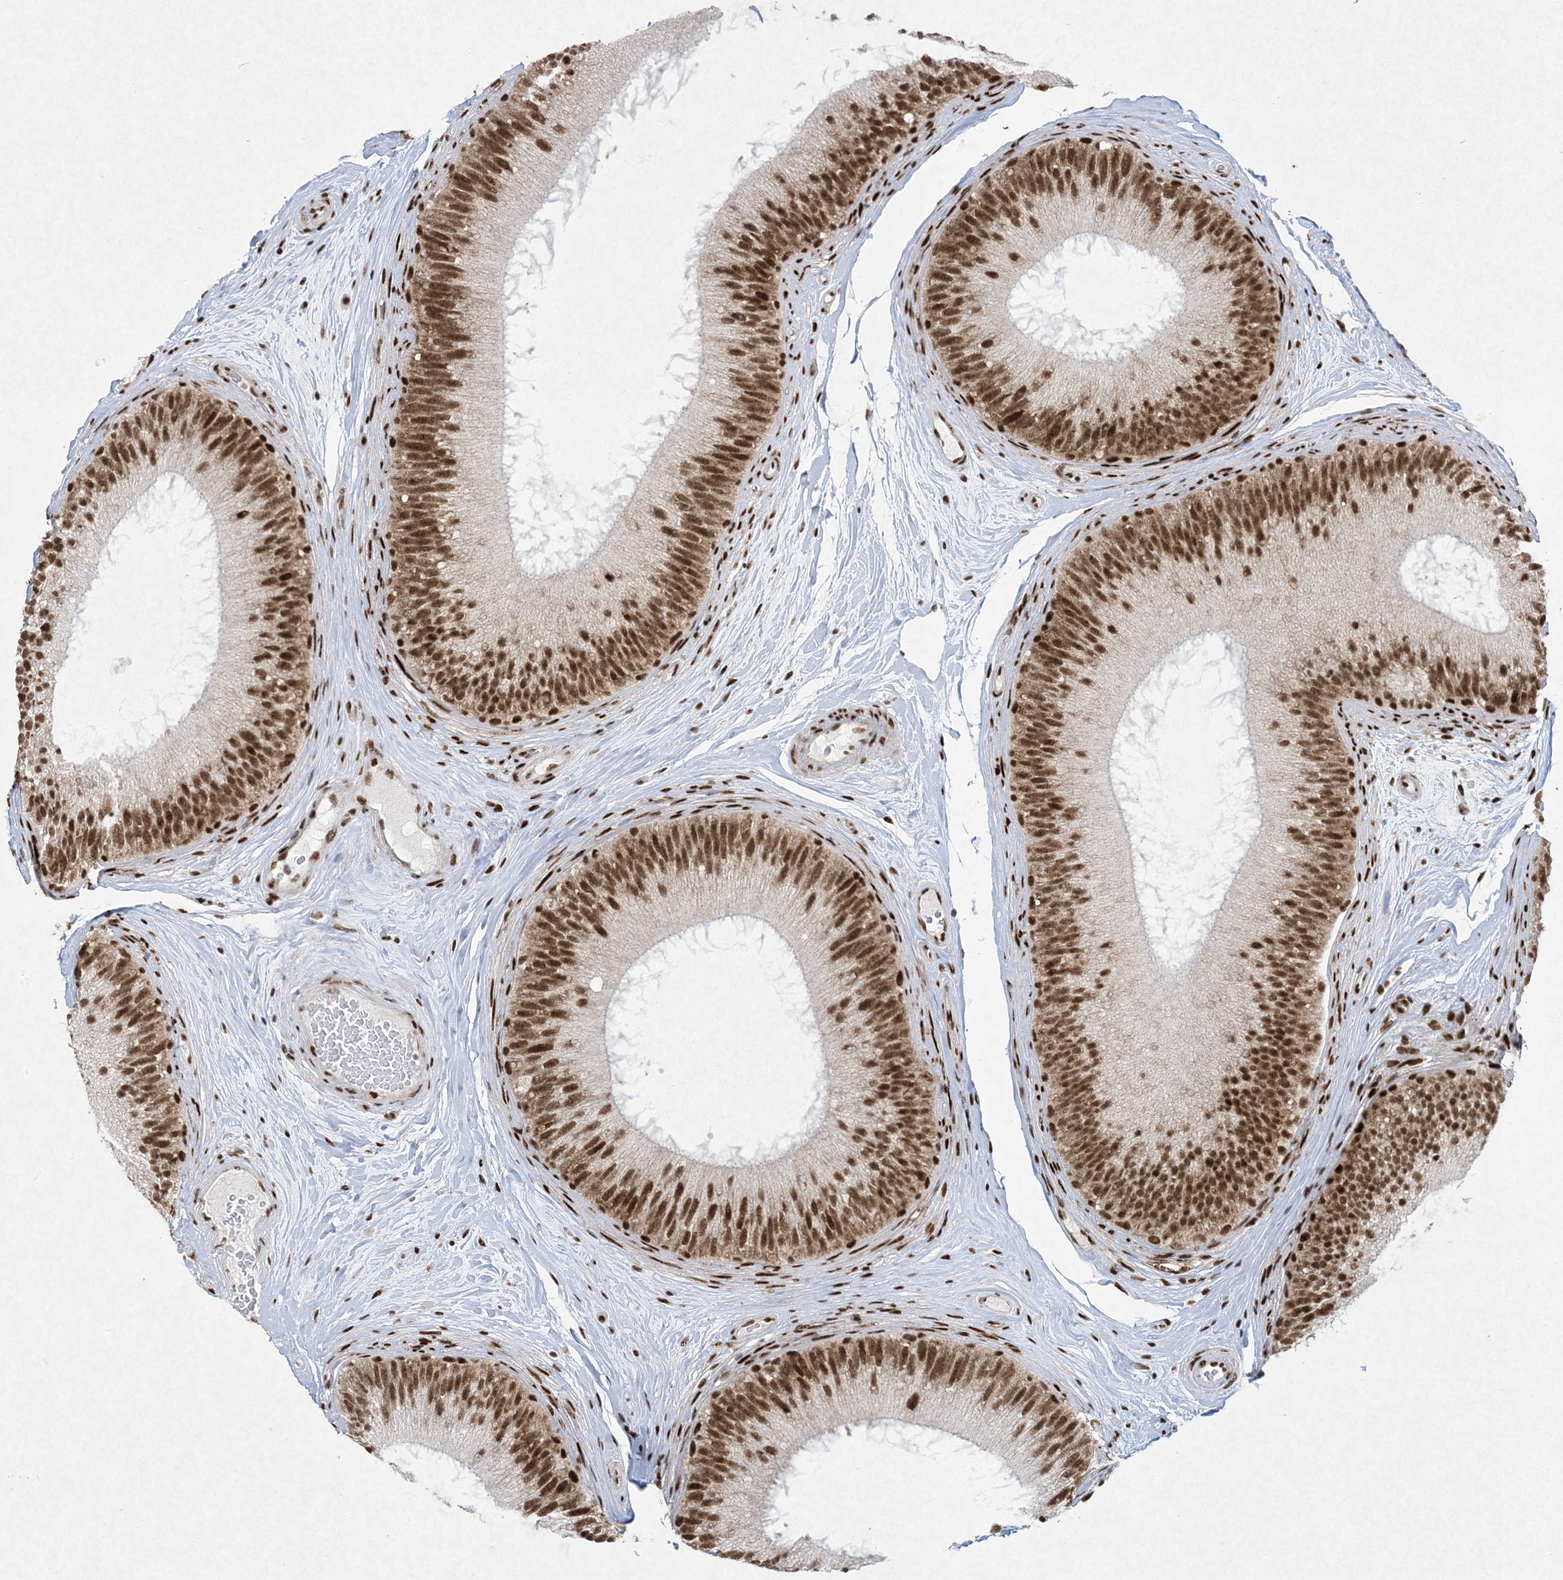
{"staining": {"intensity": "strong", "quantity": ">75%", "location": "nuclear"}, "tissue": "epididymis", "cell_type": "Glandular cells", "image_type": "normal", "snomed": [{"axis": "morphology", "description": "Normal tissue, NOS"}, {"axis": "topography", "description": "Epididymis"}], "caption": "Protein staining shows strong nuclear positivity in approximately >75% of glandular cells in benign epididymis. The protein is shown in brown color, while the nuclei are stained blue.", "gene": "PKNOX2", "patient": {"sex": "male", "age": 45}}